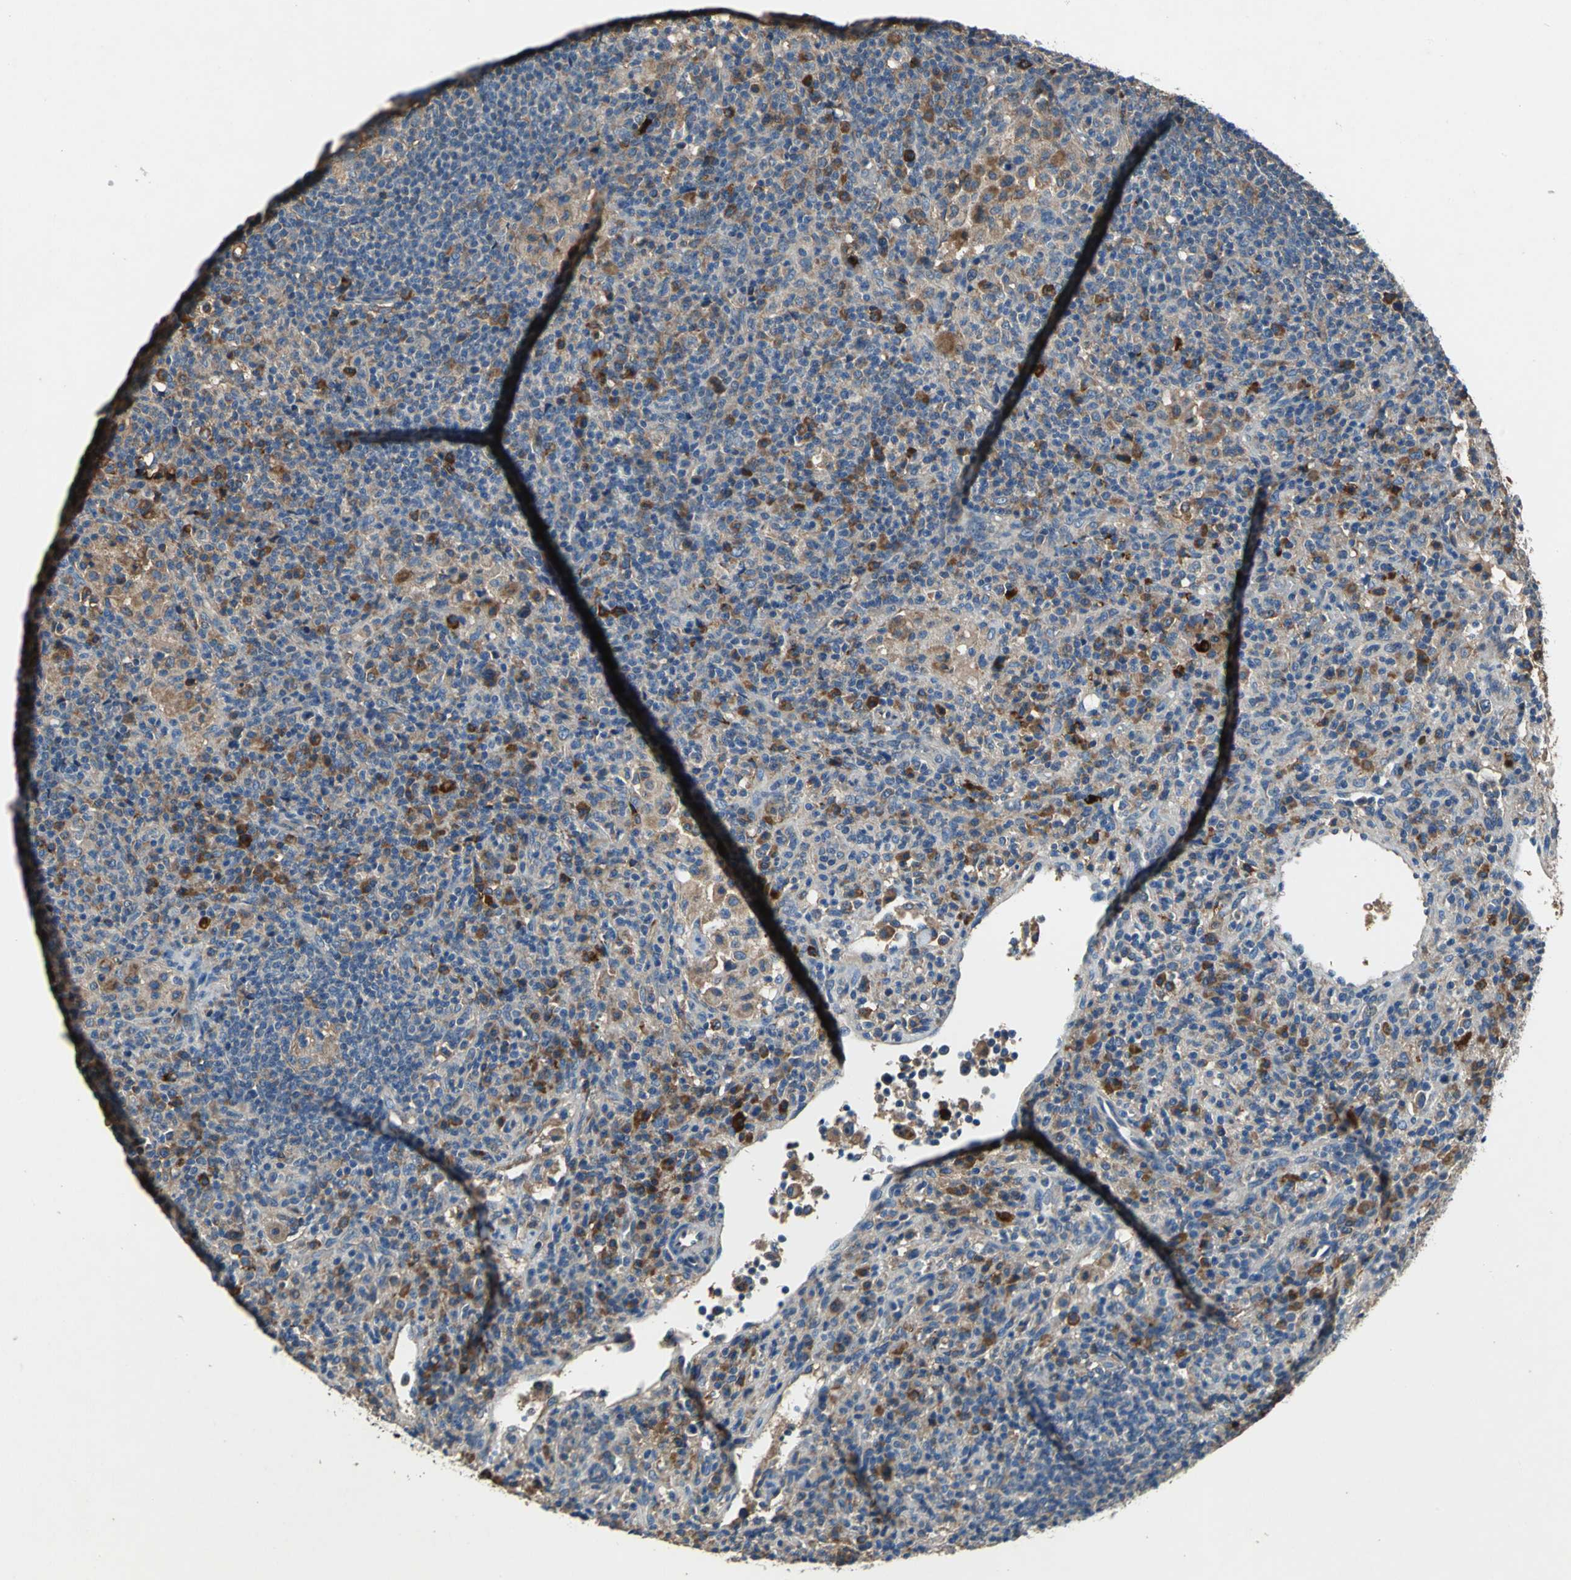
{"staining": {"intensity": "moderate", "quantity": "25%-75%", "location": "cytoplasmic/membranous"}, "tissue": "lymphoma", "cell_type": "Tumor cells", "image_type": "cancer", "snomed": [{"axis": "morphology", "description": "Hodgkin's disease, NOS"}, {"axis": "topography", "description": "Lymph node"}], "caption": "This histopathology image displays IHC staining of human Hodgkin's disease, with medium moderate cytoplasmic/membranous positivity in approximately 25%-75% of tumor cells.", "gene": "HEPH", "patient": {"sex": "male", "age": 65}}